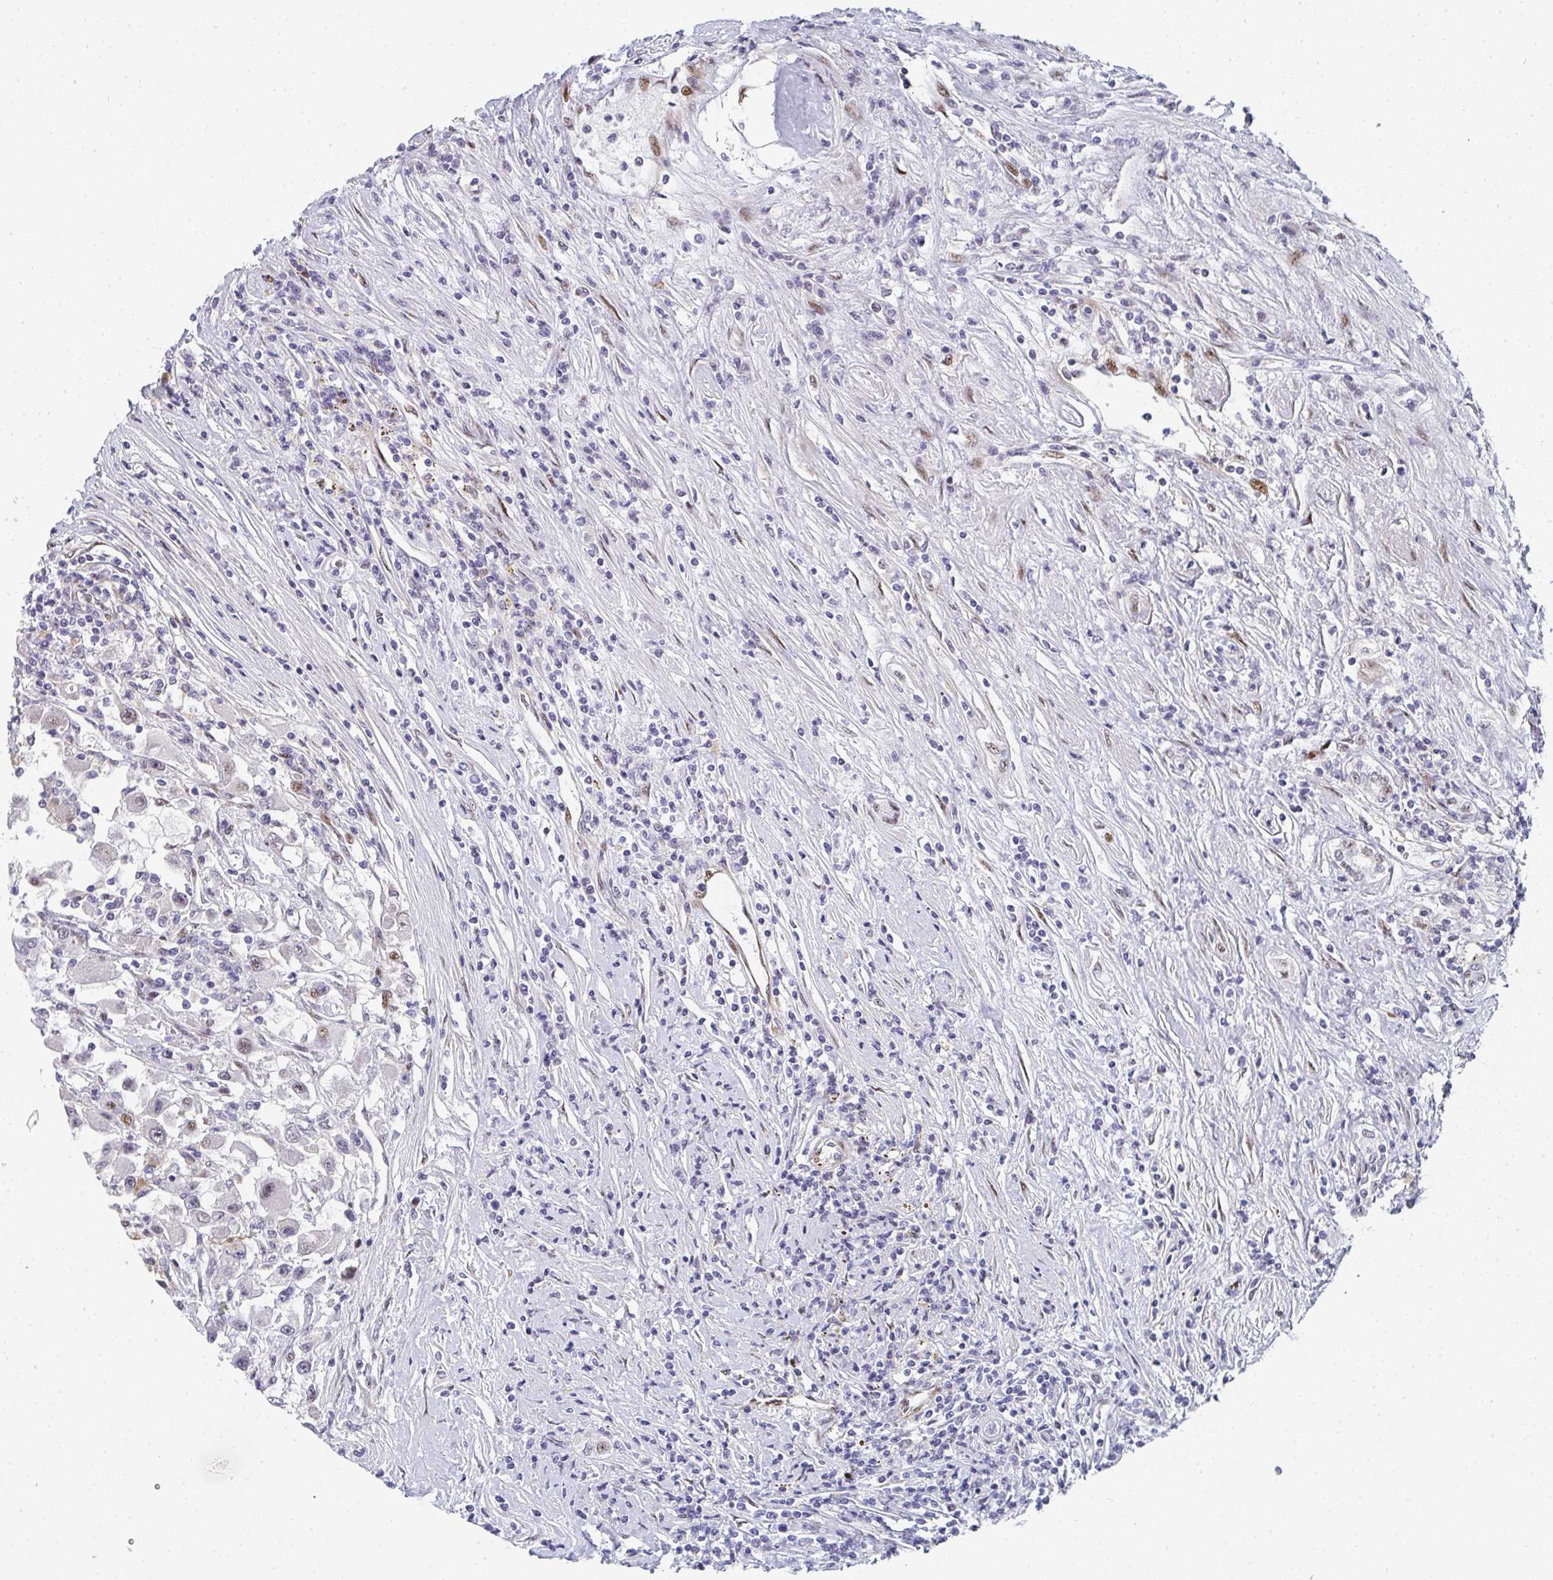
{"staining": {"intensity": "weak", "quantity": "<25%", "location": "nuclear"}, "tissue": "renal cancer", "cell_type": "Tumor cells", "image_type": "cancer", "snomed": [{"axis": "morphology", "description": "Adenocarcinoma, NOS"}, {"axis": "topography", "description": "Kidney"}], "caption": "Tumor cells are negative for protein expression in human renal adenocarcinoma. (Stains: DAB IHC with hematoxylin counter stain, Microscopy: brightfield microscopy at high magnification).", "gene": "ZIC3", "patient": {"sex": "female", "age": 67}}